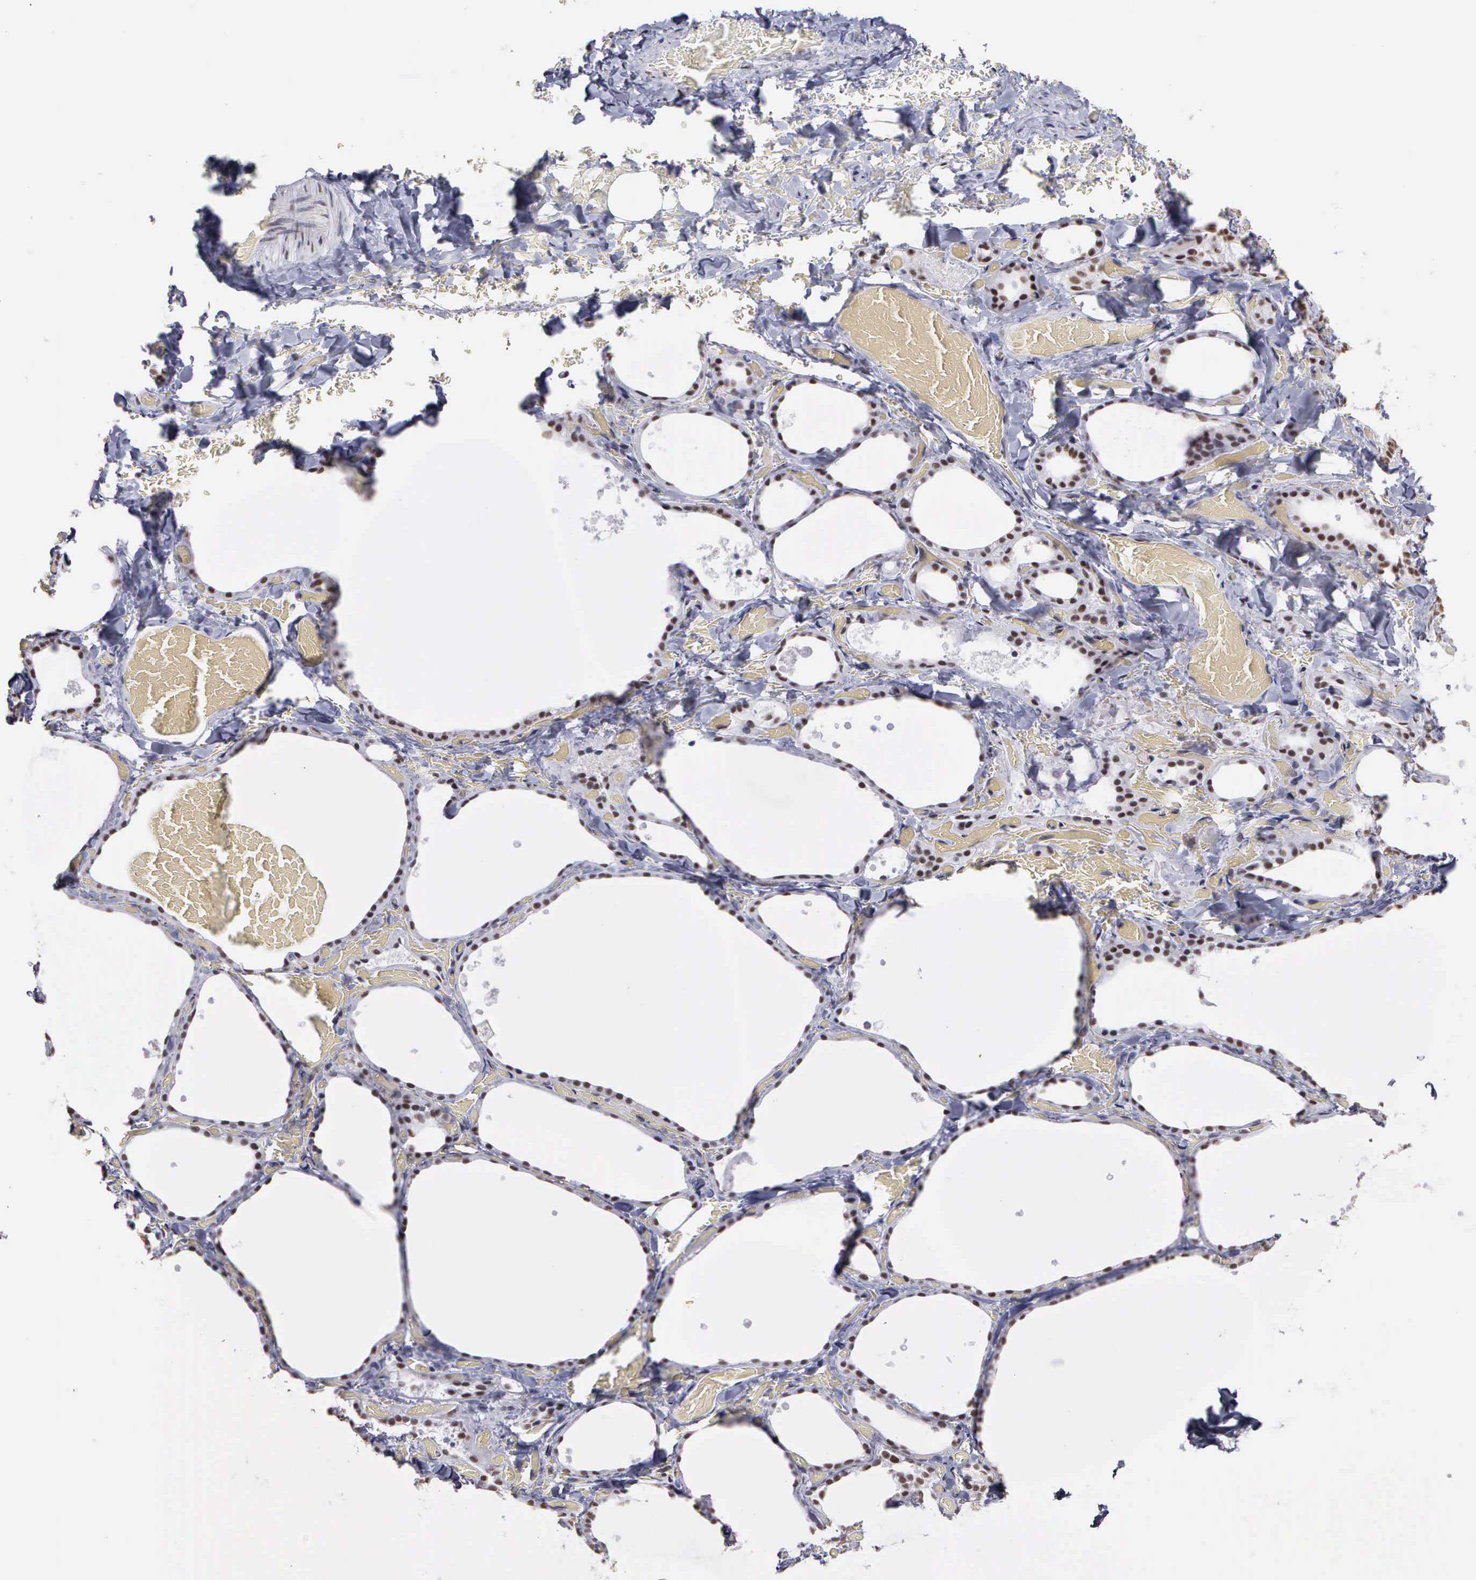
{"staining": {"intensity": "moderate", "quantity": ">75%", "location": "nuclear"}, "tissue": "thyroid gland", "cell_type": "Glandular cells", "image_type": "normal", "snomed": [{"axis": "morphology", "description": "Normal tissue, NOS"}, {"axis": "topography", "description": "Thyroid gland"}], "caption": "This histopathology image shows immunohistochemistry staining of normal thyroid gland, with medium moderate nuclear positivity in approximately >75% of glandular cells.", "gene": "CSTF2", "patient": {"sex": "male", "age": 34}}